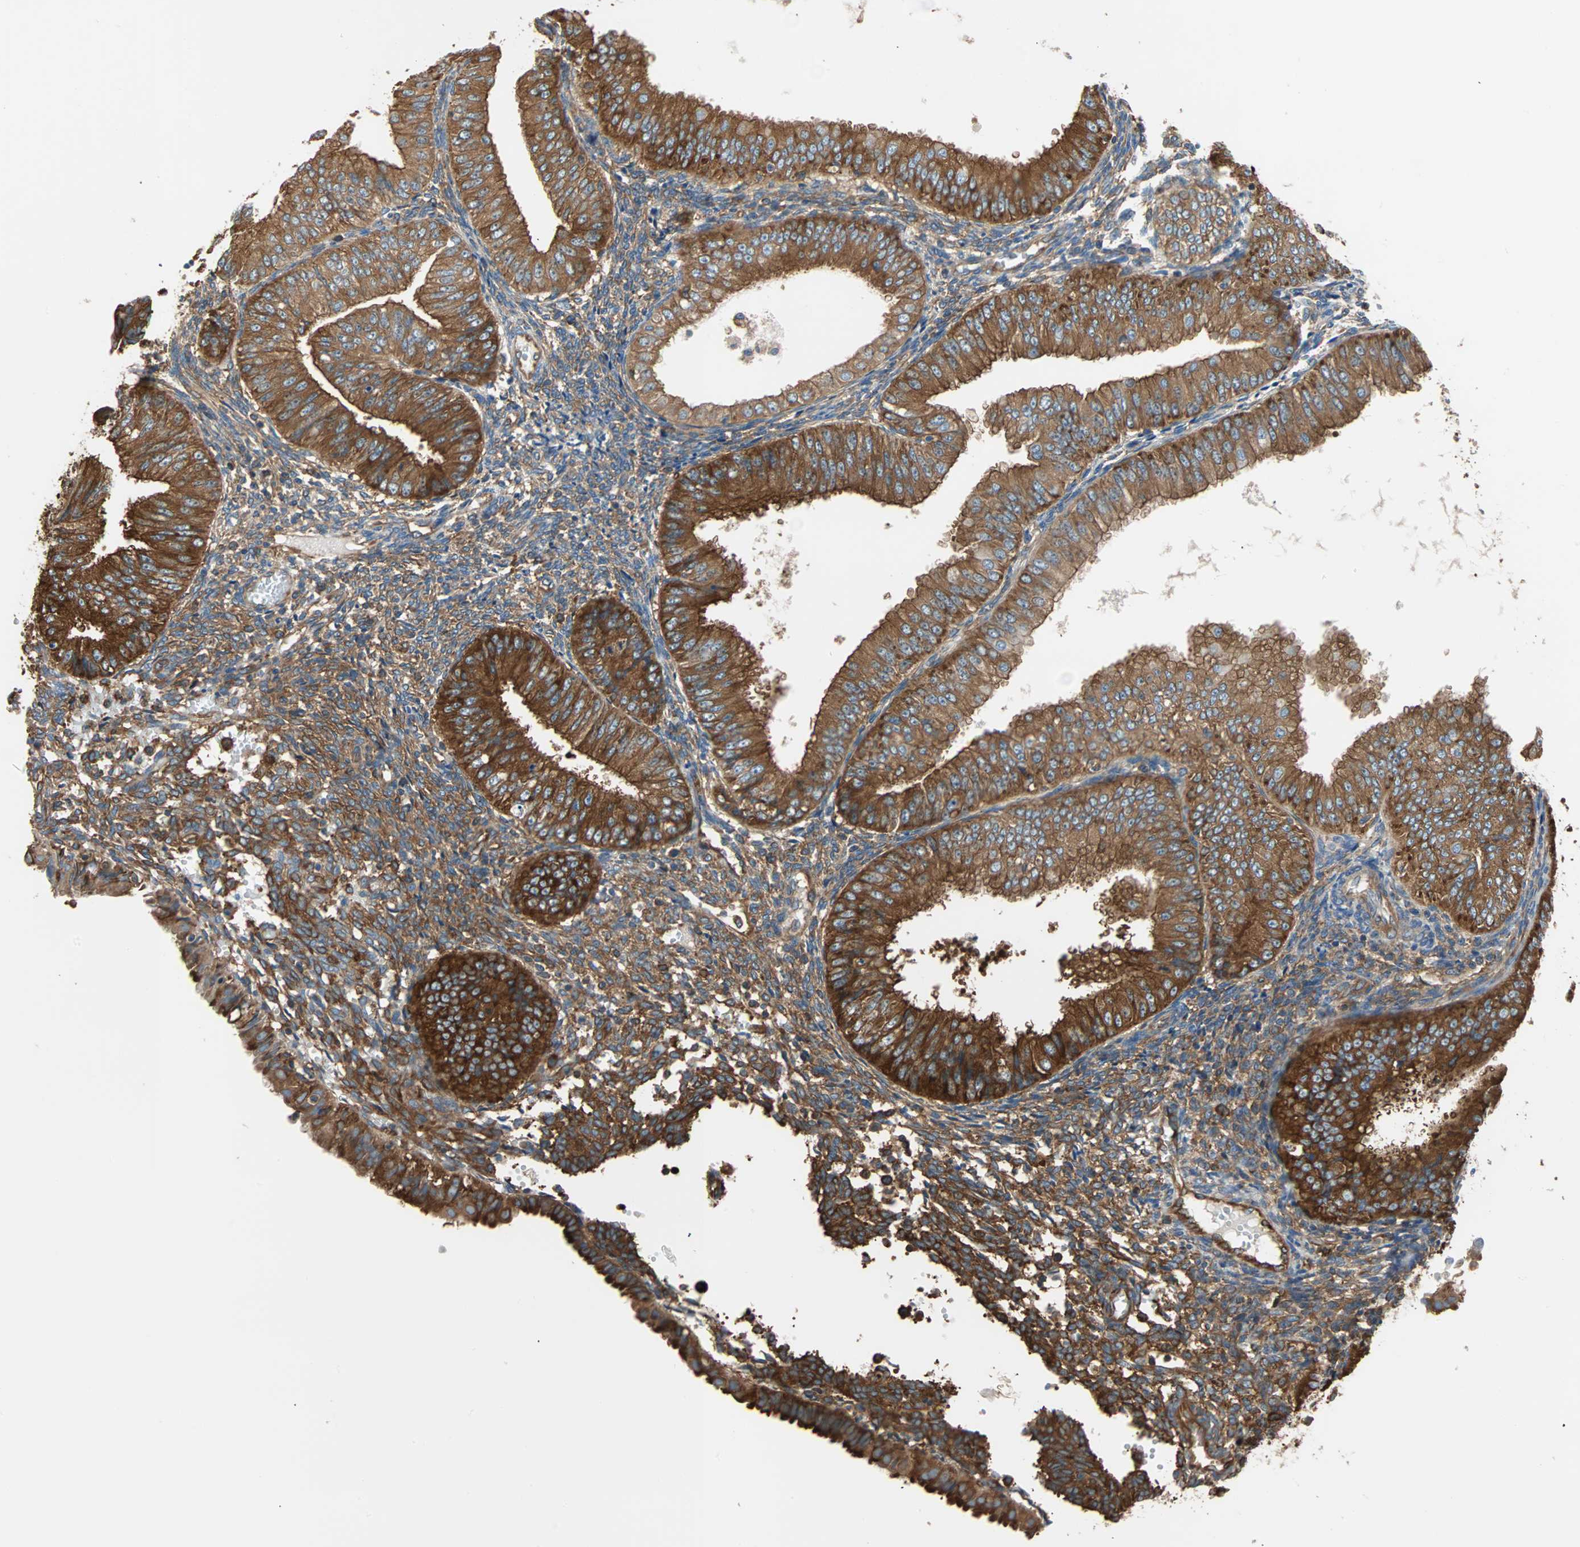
{"staining": {"intensity": "strong", "quantity": ">75%", "location": "cytoplasmic/membranous"}, "tissue": "endometrial cancer", "cell_type": "Tumor cells", "image_type": "cancer", "snomed": [{"axis": "morphology", "description": "Normal tissue, NOS"}, {"axis": "morphology", "description": "Adenocarcinoma, NOS"}, {"axis": "topography", "description": "Endometrium"}], "caption": "Immunohistochemical staining of adenocarcinoma (endometrial) exhibits high levels of strong cytoplasmic/membranous positivity in approximately >75% of tumor cells.", "gene": "EEF2", "patient": {"sex": "female", "age": 53}}